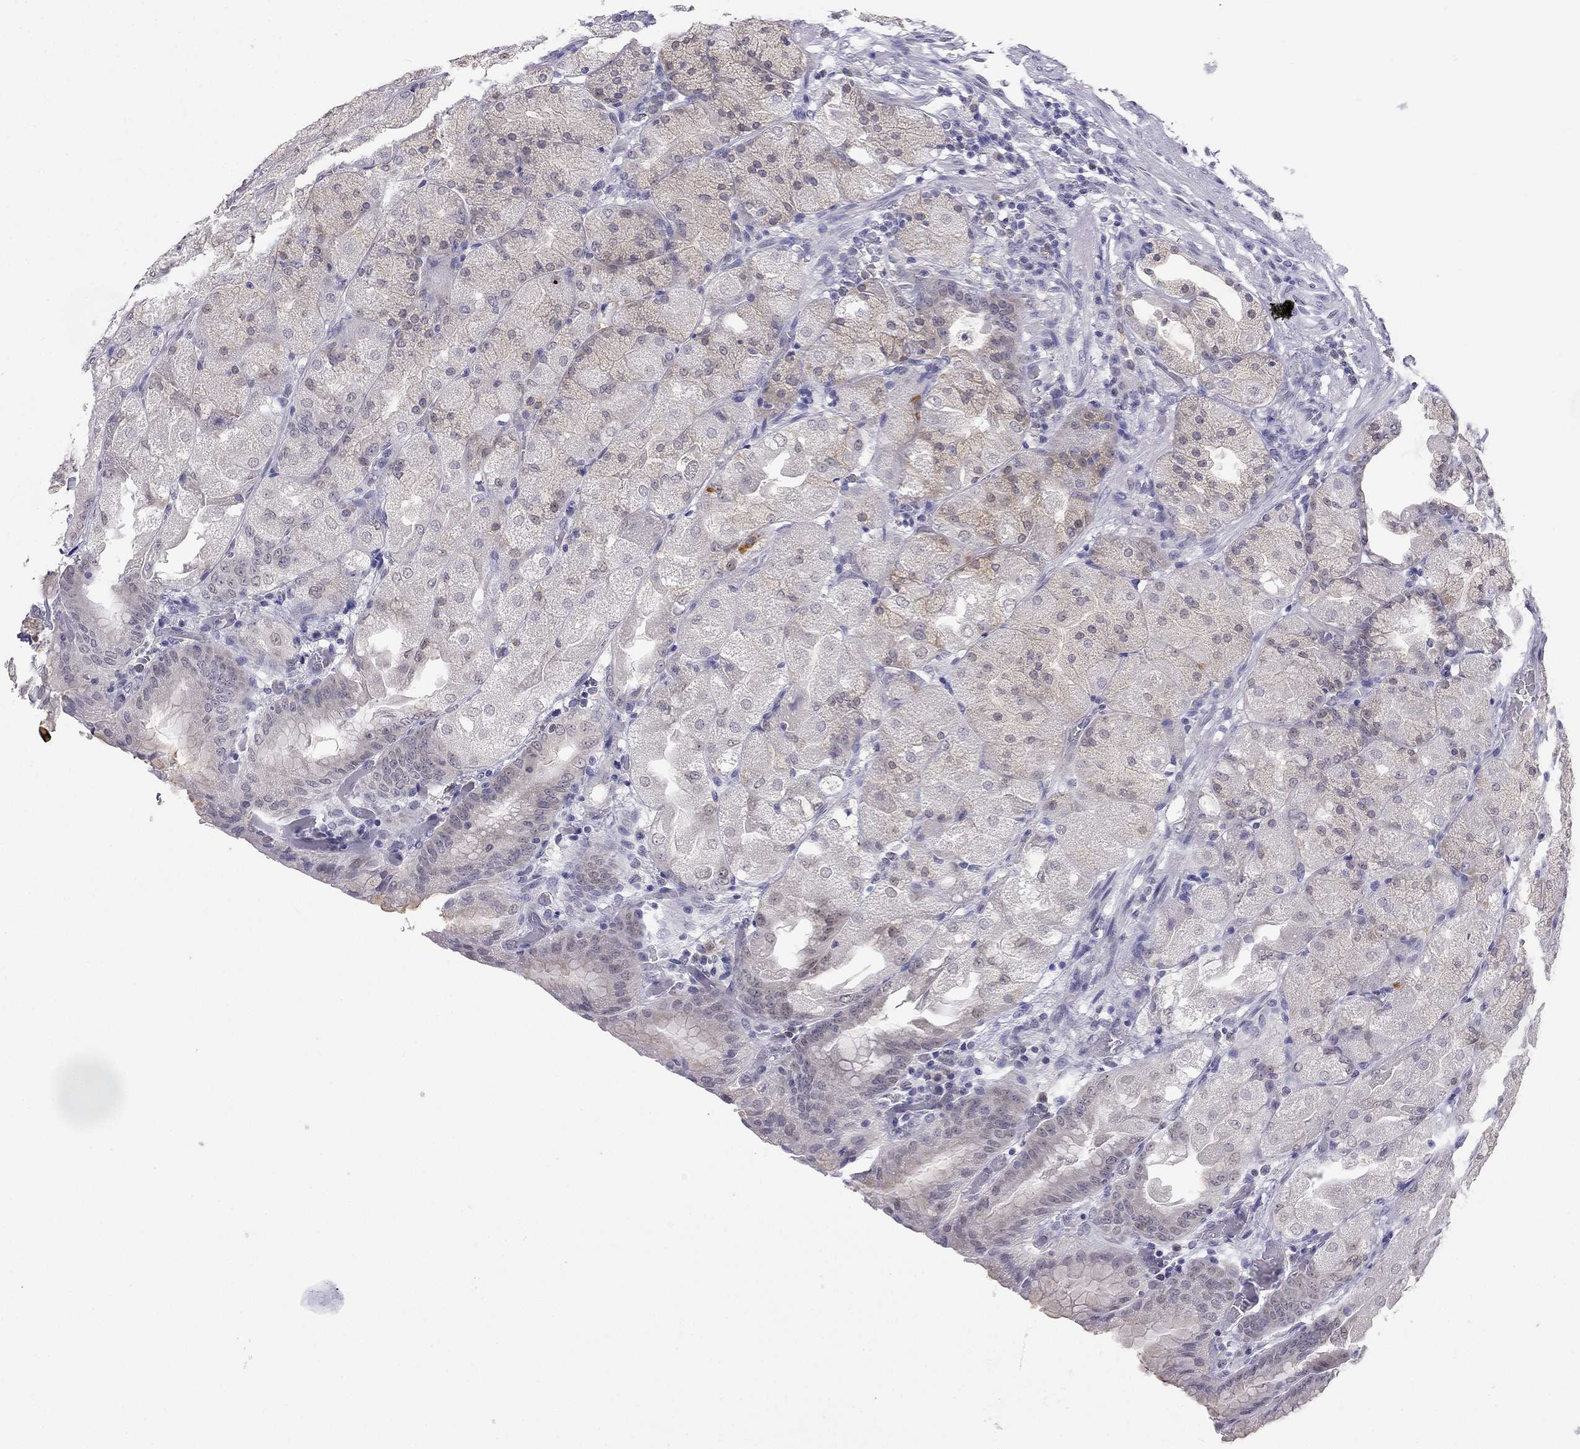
{"staining": {"intensity": "negative", "quantity": "none", "location": "none"}, "tissue": "stomach", "cell_type": "Glandular cells", "image_type": "normal", "snomed": [{"axis": "morphology", "description": "Normal tissue, NOS"}, {"axis": "topography", "description": "Stomach, upper"}, {"axis": "topography", "description": "Stomach"}, {"axis": "topography", "description": "Stomach, lower"}], "caption": "The micrograph shows no staining of glandular cells in normal stomach.", "gene": "C16orf89", "patient": {"sex": "male", "age": 62}}